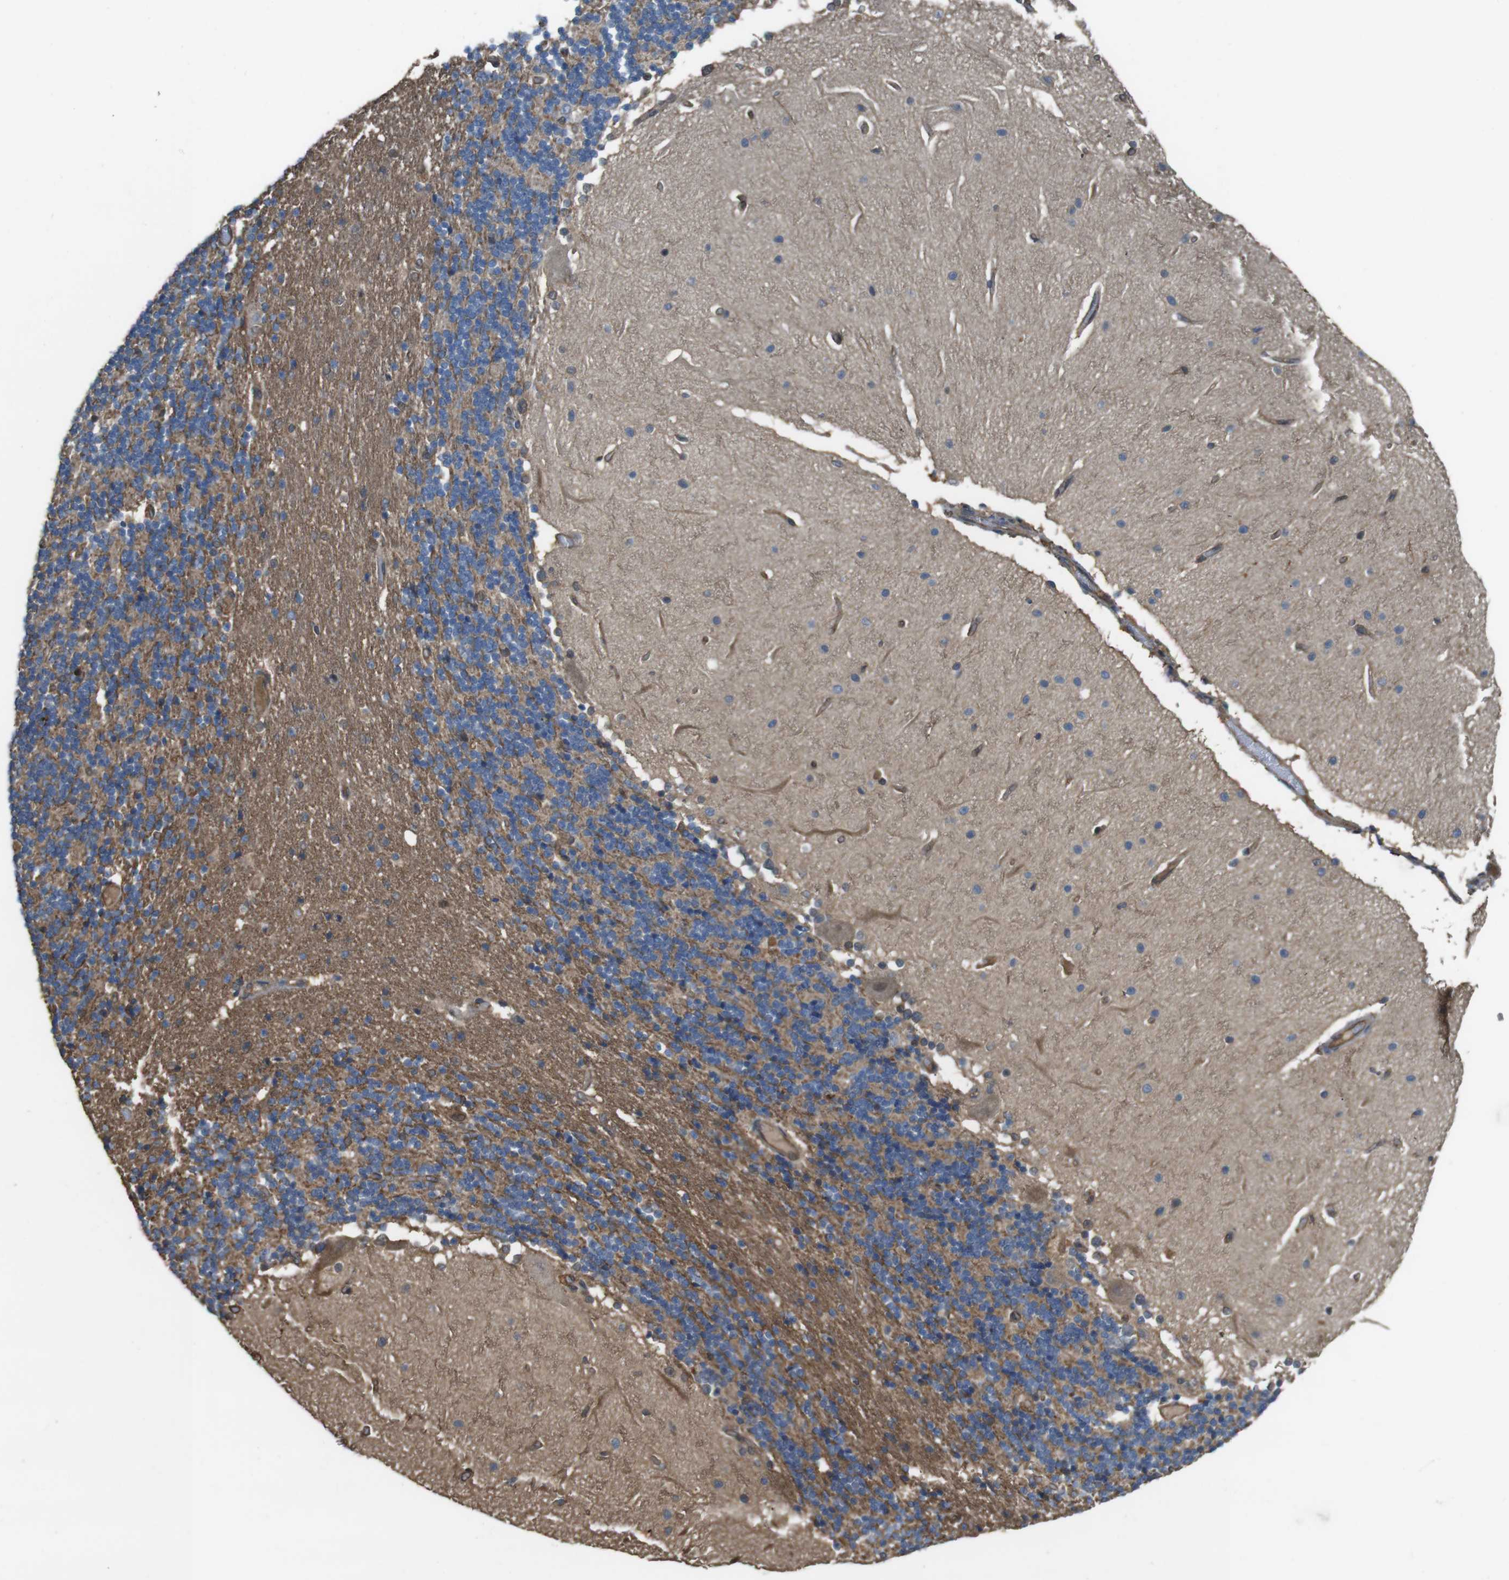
{"staining": {"intensity": "negative", "quantity": "none", "location": "none"}, "tissue": "cerebellum", "cell_type": "Cells in granular layer", "image_type": "normal", "snomed": [{"axis": "morphology", "description": "Normal tissue, NOS"}, {"axis": "topography", "description": "Cerebellum"}], "caption": "DAB immunohistochemical staining of benign human cerebellum displays no significant staining in cells in granular layer.", "gene": "ARHGDIA", "patient": {"sex": "female", "age": 54}}